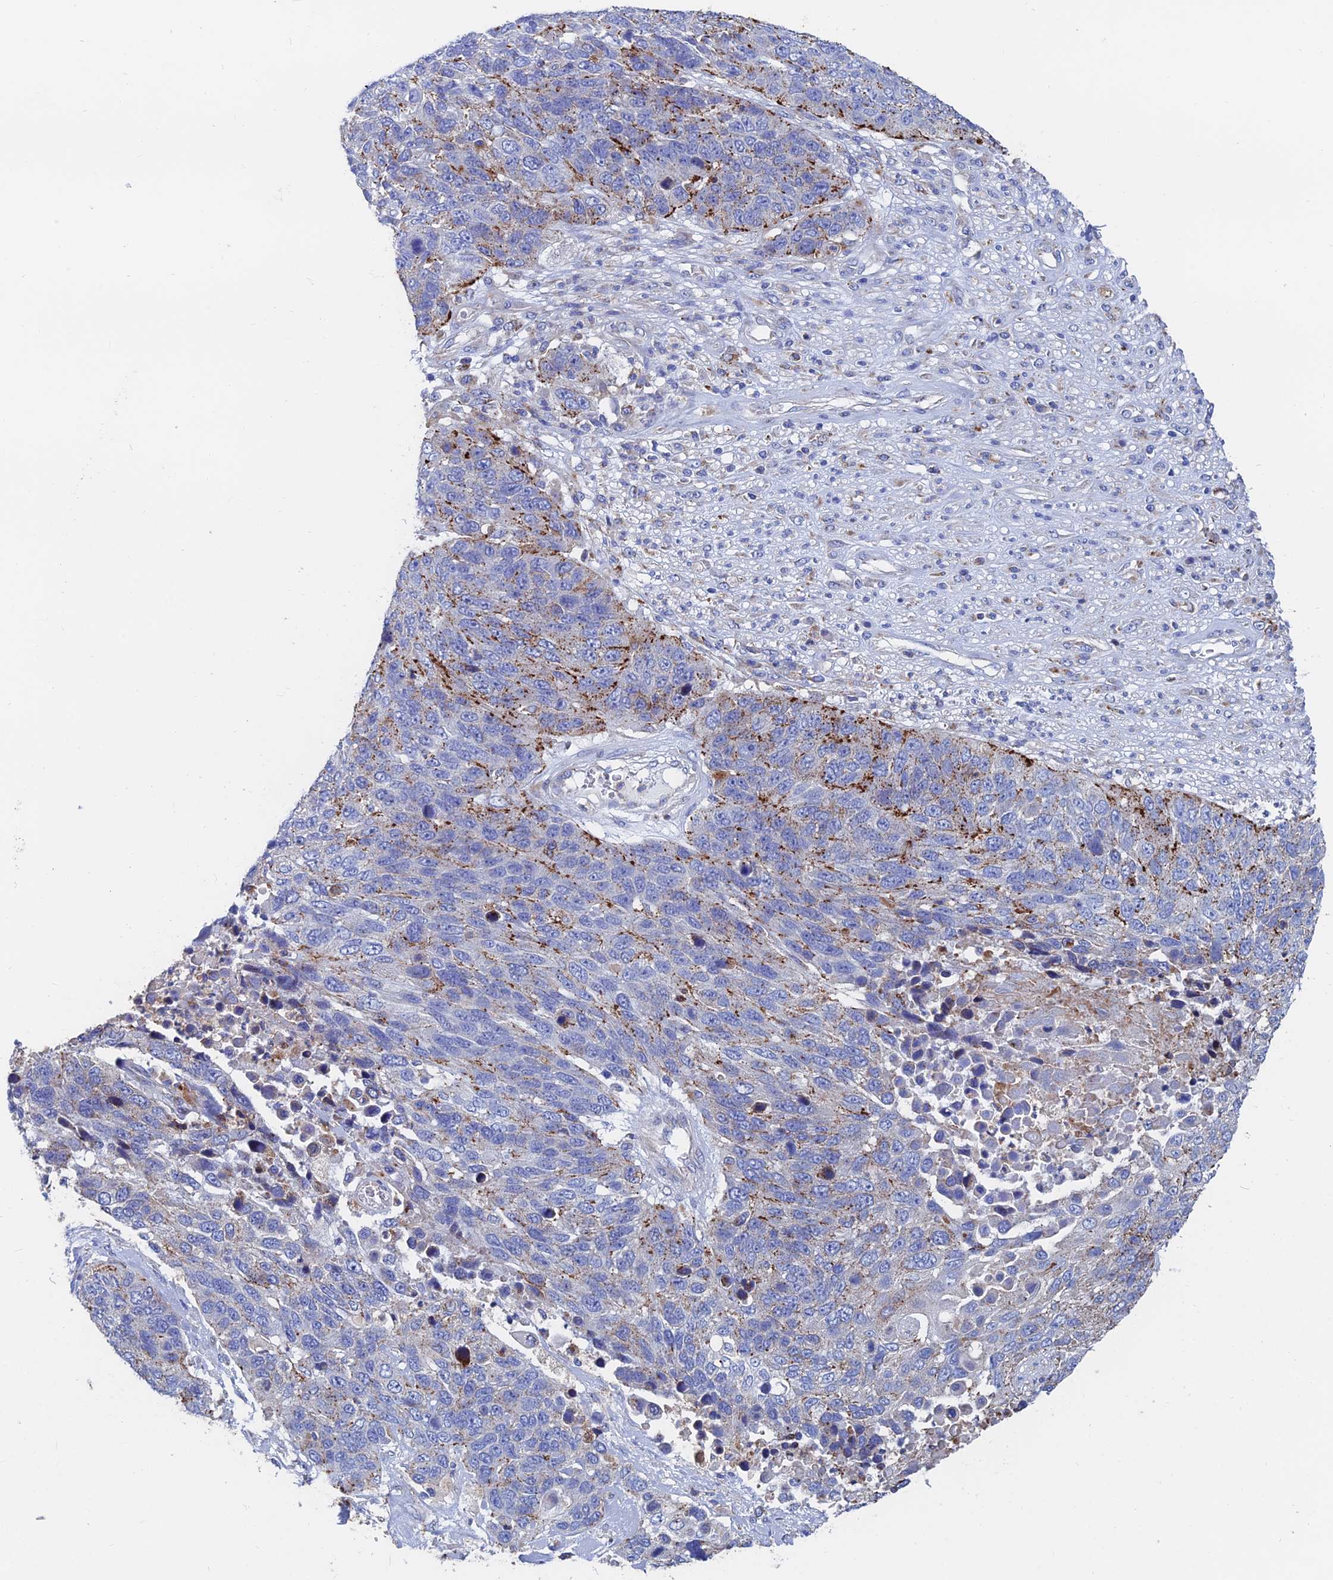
{"staining": {"intensity": "moderate", "quantity": "25%-75%", "location": "cytoplasmic/membranous"}, "tissue": "lung cancer", "cell_type": "Tumor cells", "image_type": "cancer", "snomed": [{"axis": "morphology", "description": "Normal tissue, NOS"}, {"axis": "morphology", "description": "Squamous cell carcinoma, NOS"}, {"axis": "topography", "description": "Lymph node"}, {"axis": "topography", "description": "Lung"}], "caption": "Immunohistochemical staining of lung cancer exhibits moderate cytoplasmic/membranous protein staining in about 25%-75% of tumor cells.", "gene": "SPNS1", "patient": {"sex": "male", "age": 66}}